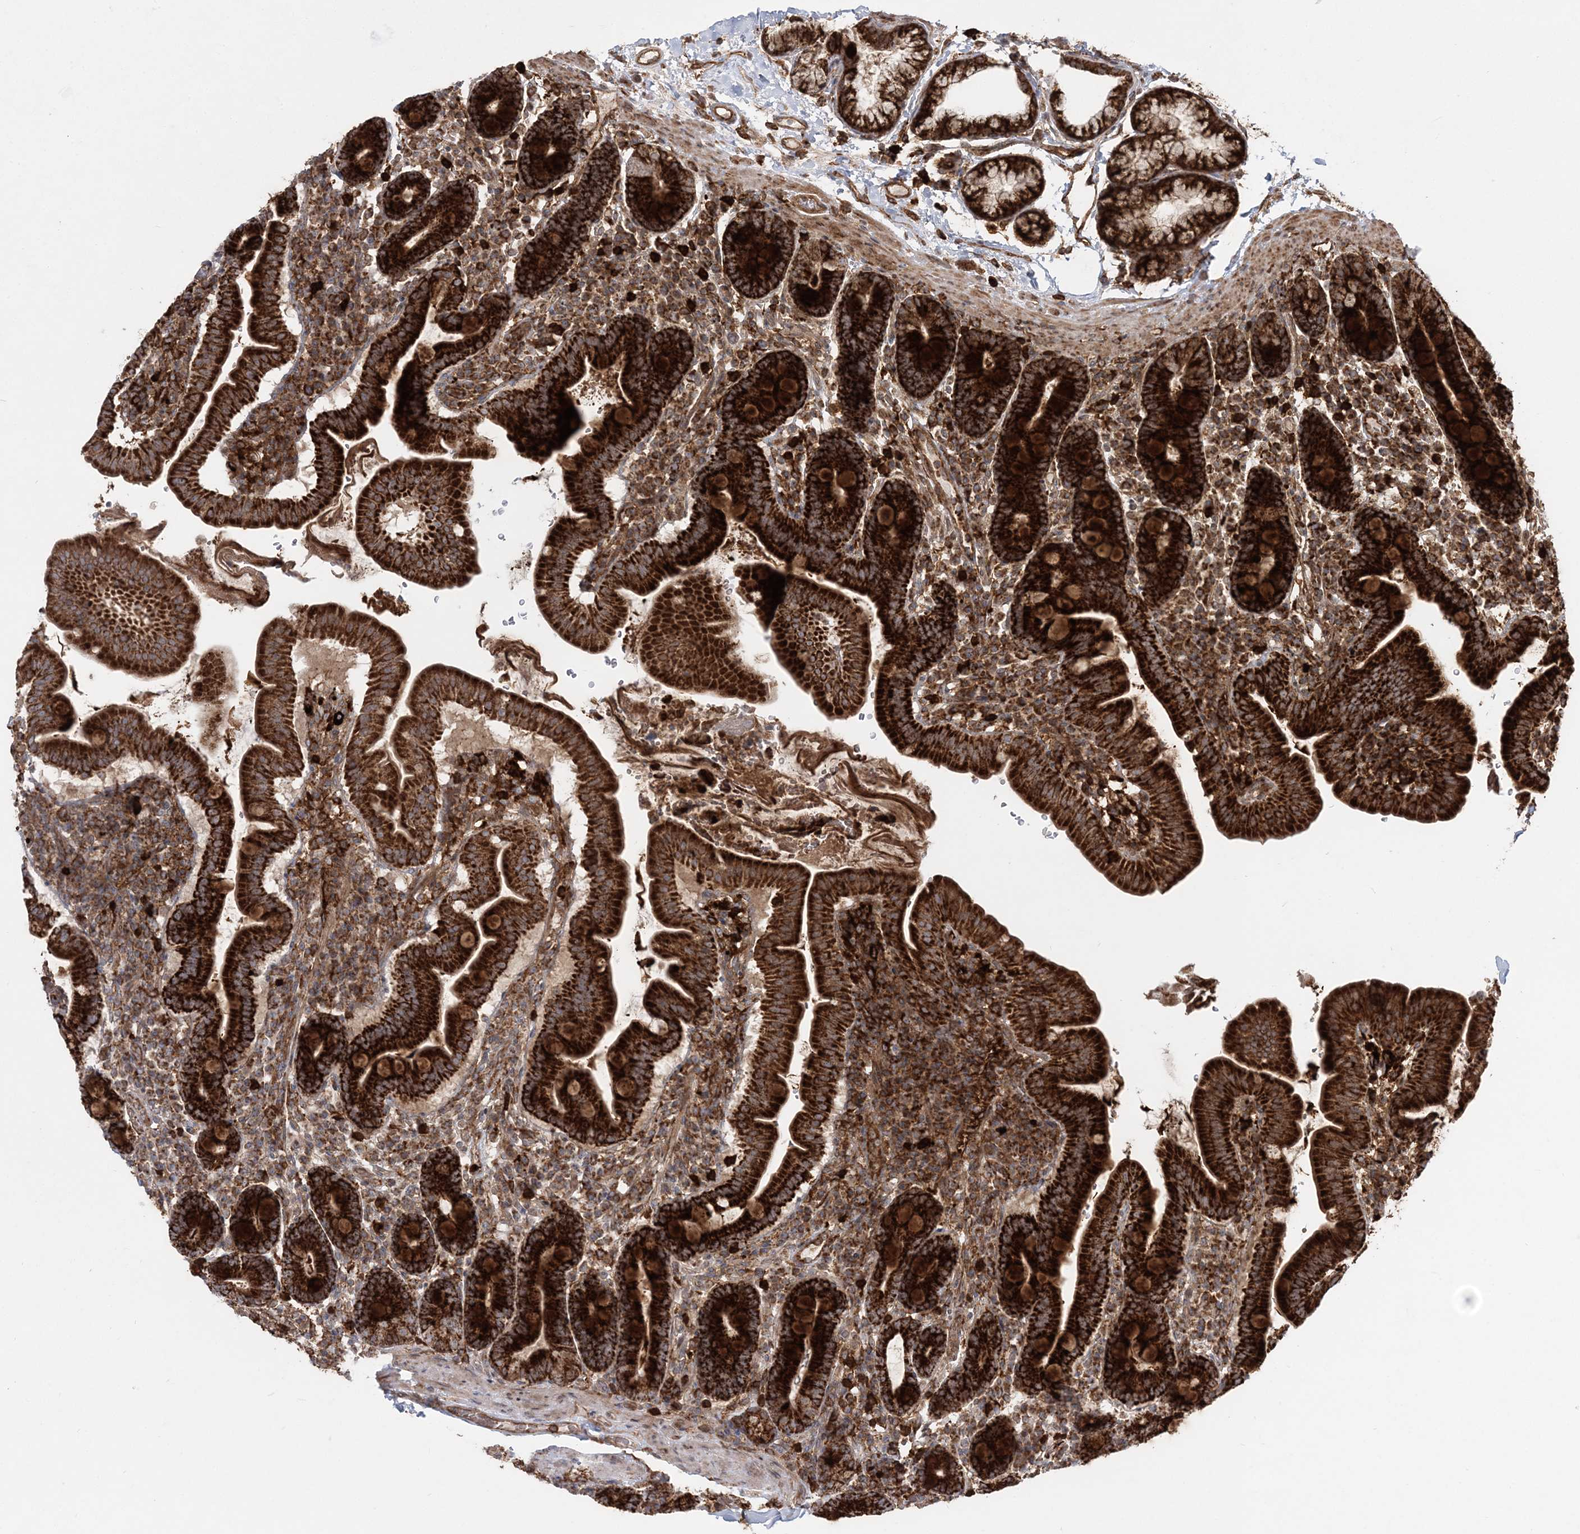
{"staining": {"intensity": "strong", "quantity": ">75%", "location": "cytoplasmic/membranous"}, "tissue": "duodenum", "cell_type": "Glandular cells", "image_type": "normal", "snomed": [{"axis": "morphology", "description": "Normal tissue, NOS"}, {"axis": "morphology", "description": "Adenocarcinoma, NOS"}, {"axis": "topography", "description": "Pancreas"}, {"axis": "topography", "description": "Duodenum"}], "caption": "Normal duodenum demonstrates strong cytoplasmic/membranous positivity in about >75% of glandular cells.", "gene": "LRPPRC", "patient": {"sex": "male", "age": 50}}